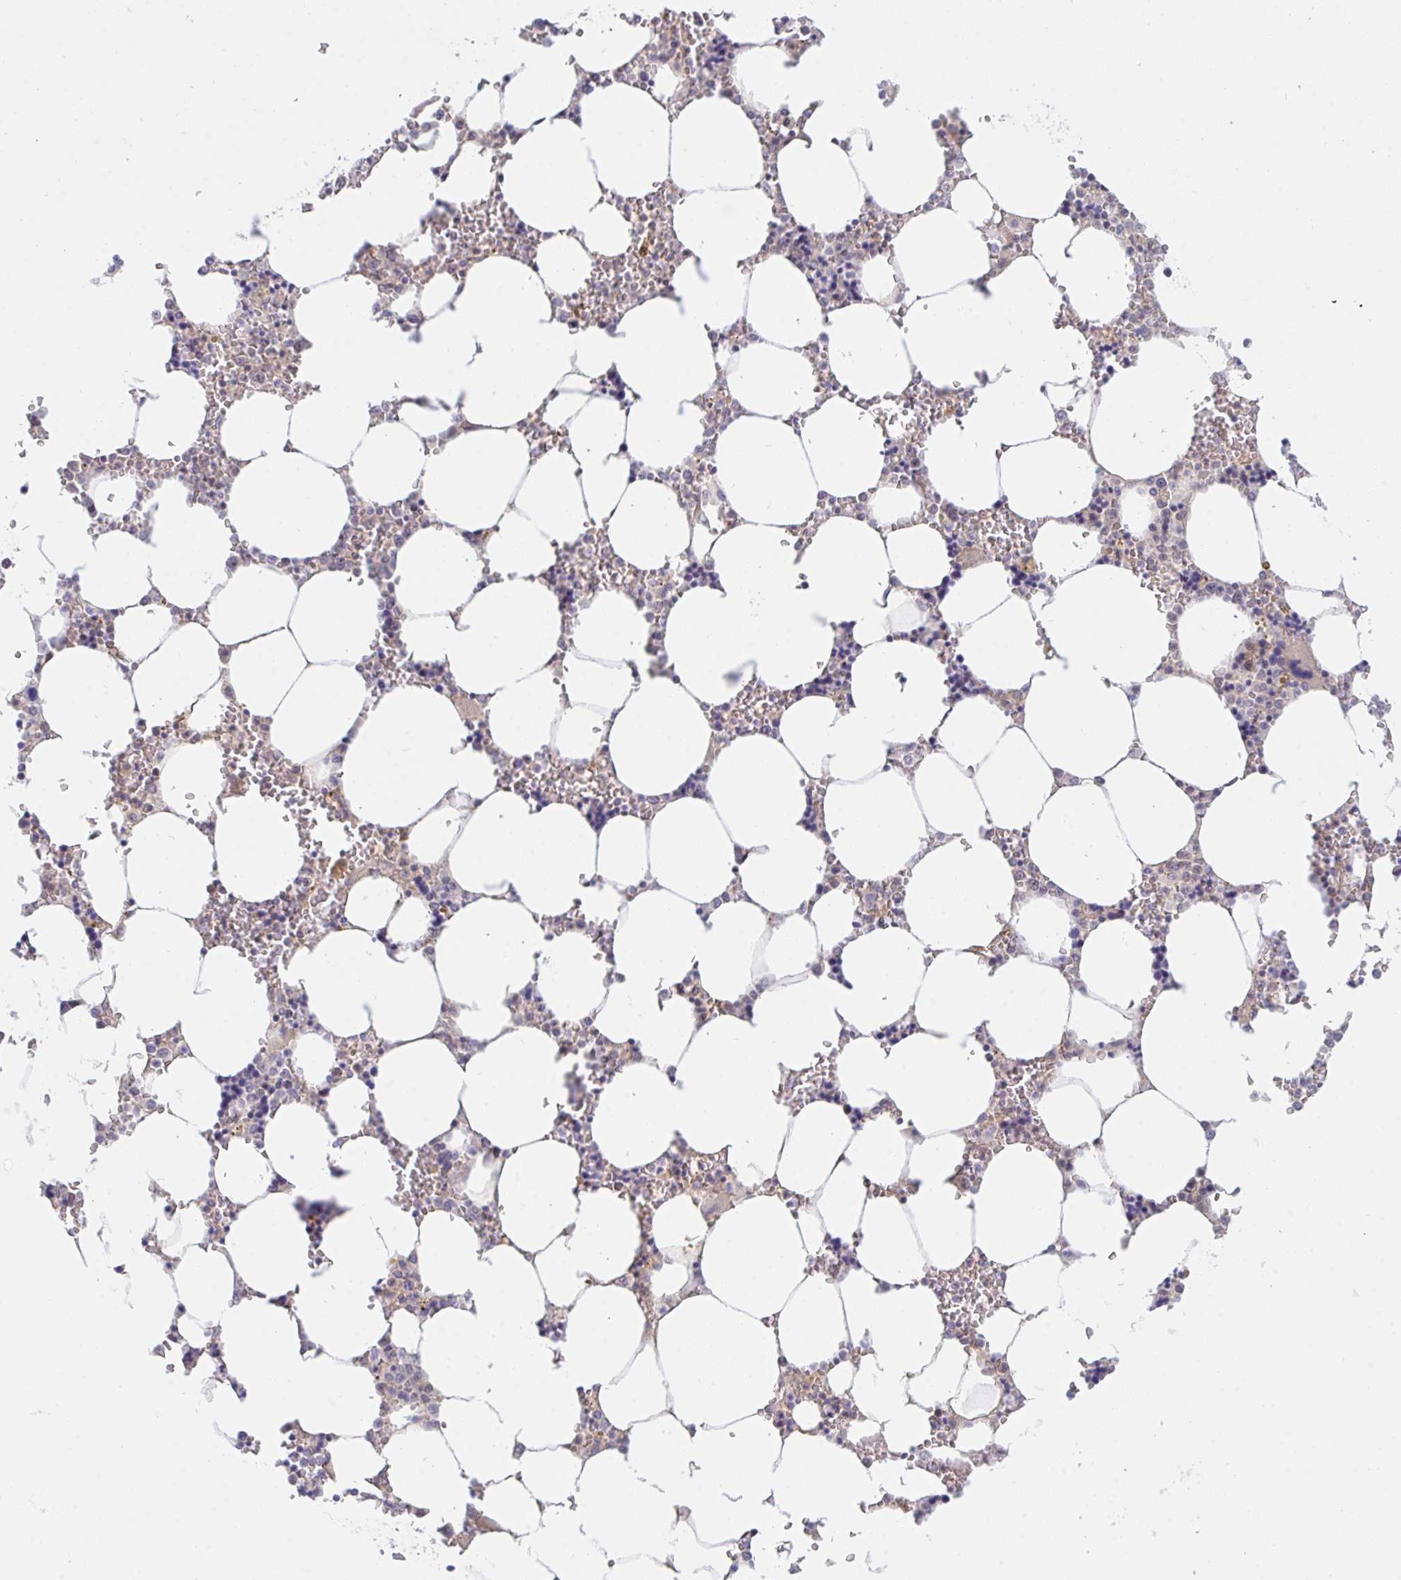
{"staining": {"intensity": "moderate", "quantity": "<25%", "location": "cytoplasmic/membranous"}, "tissue": "bone marrow", "cell_type": "Hematopoietic cells", "image_type": "normal", "snomed": [{"axis": "morphology", "description": "Normal tissue, NOS"}, {"axis": "topography", "description": "Bone marrow"}], "caption": "Immunohistochemistry (IHC) photomicrograph of benign bone marrow stained for a protein (brown), which exhibits low levels of moderate cytoplasmic/membranous staining in about <25% of hematopoietic cells.", "gene": "DSCAML1", "patient": {"sex": "male", "age": 64}}